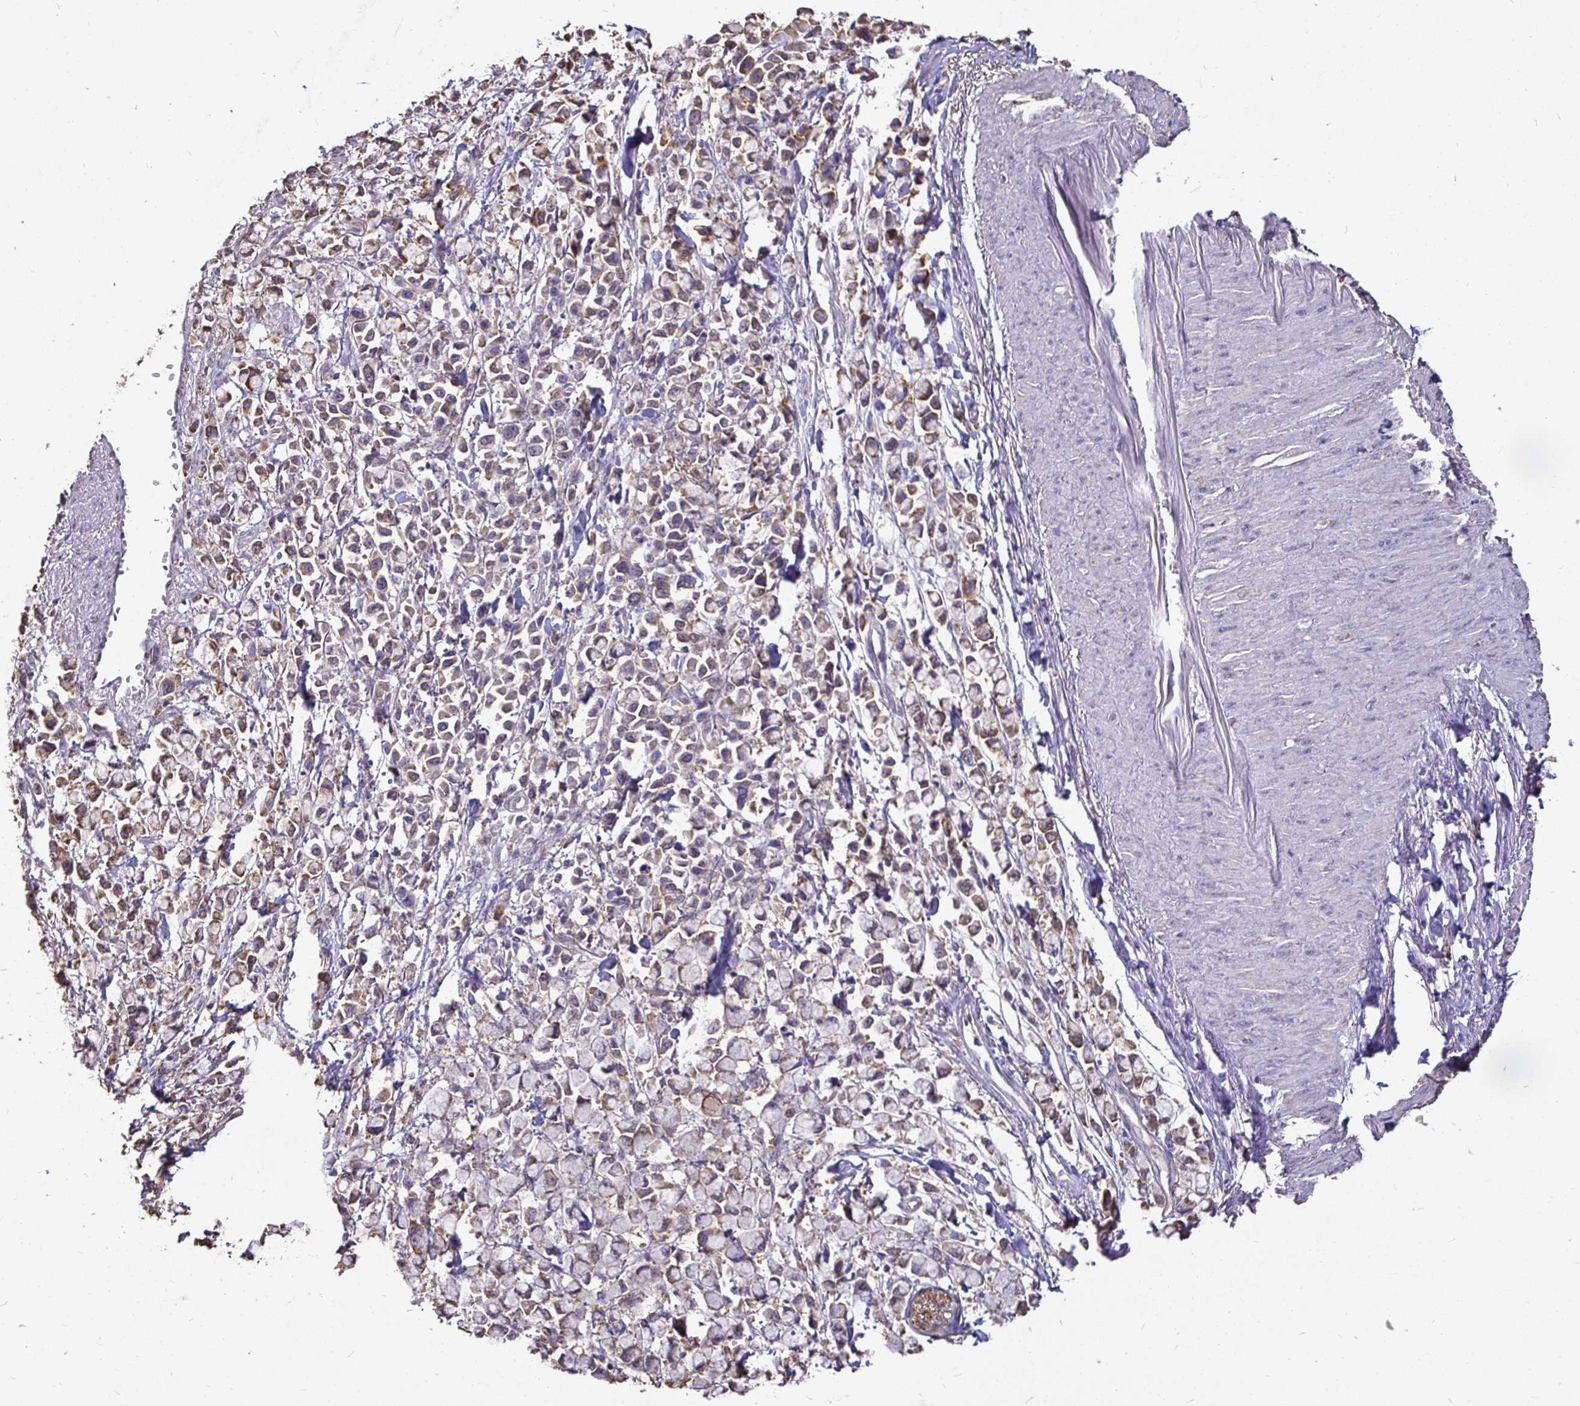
{"staining": {"intensity": "weak", "quantity": "25%-75%", "location": "cytoplasmic/membranous"}, "tissue": "stomach cancer", "cell_type": "Tumor cells", "image_type": "cancer", "snomed": [{"axis": "morphology", "description": "Adenocarcinoma, NOS"}, {"axis": "topography", "description": "Stomach"}], "caption": "Protein staining of stomach cancer tissue demonstrates weak cytoplasmic/membranous positivity in approximately 25%-75% of tumor cells.", "gene": "MAPK8IP3", "patient": {"sex": "female", "age": 81}}